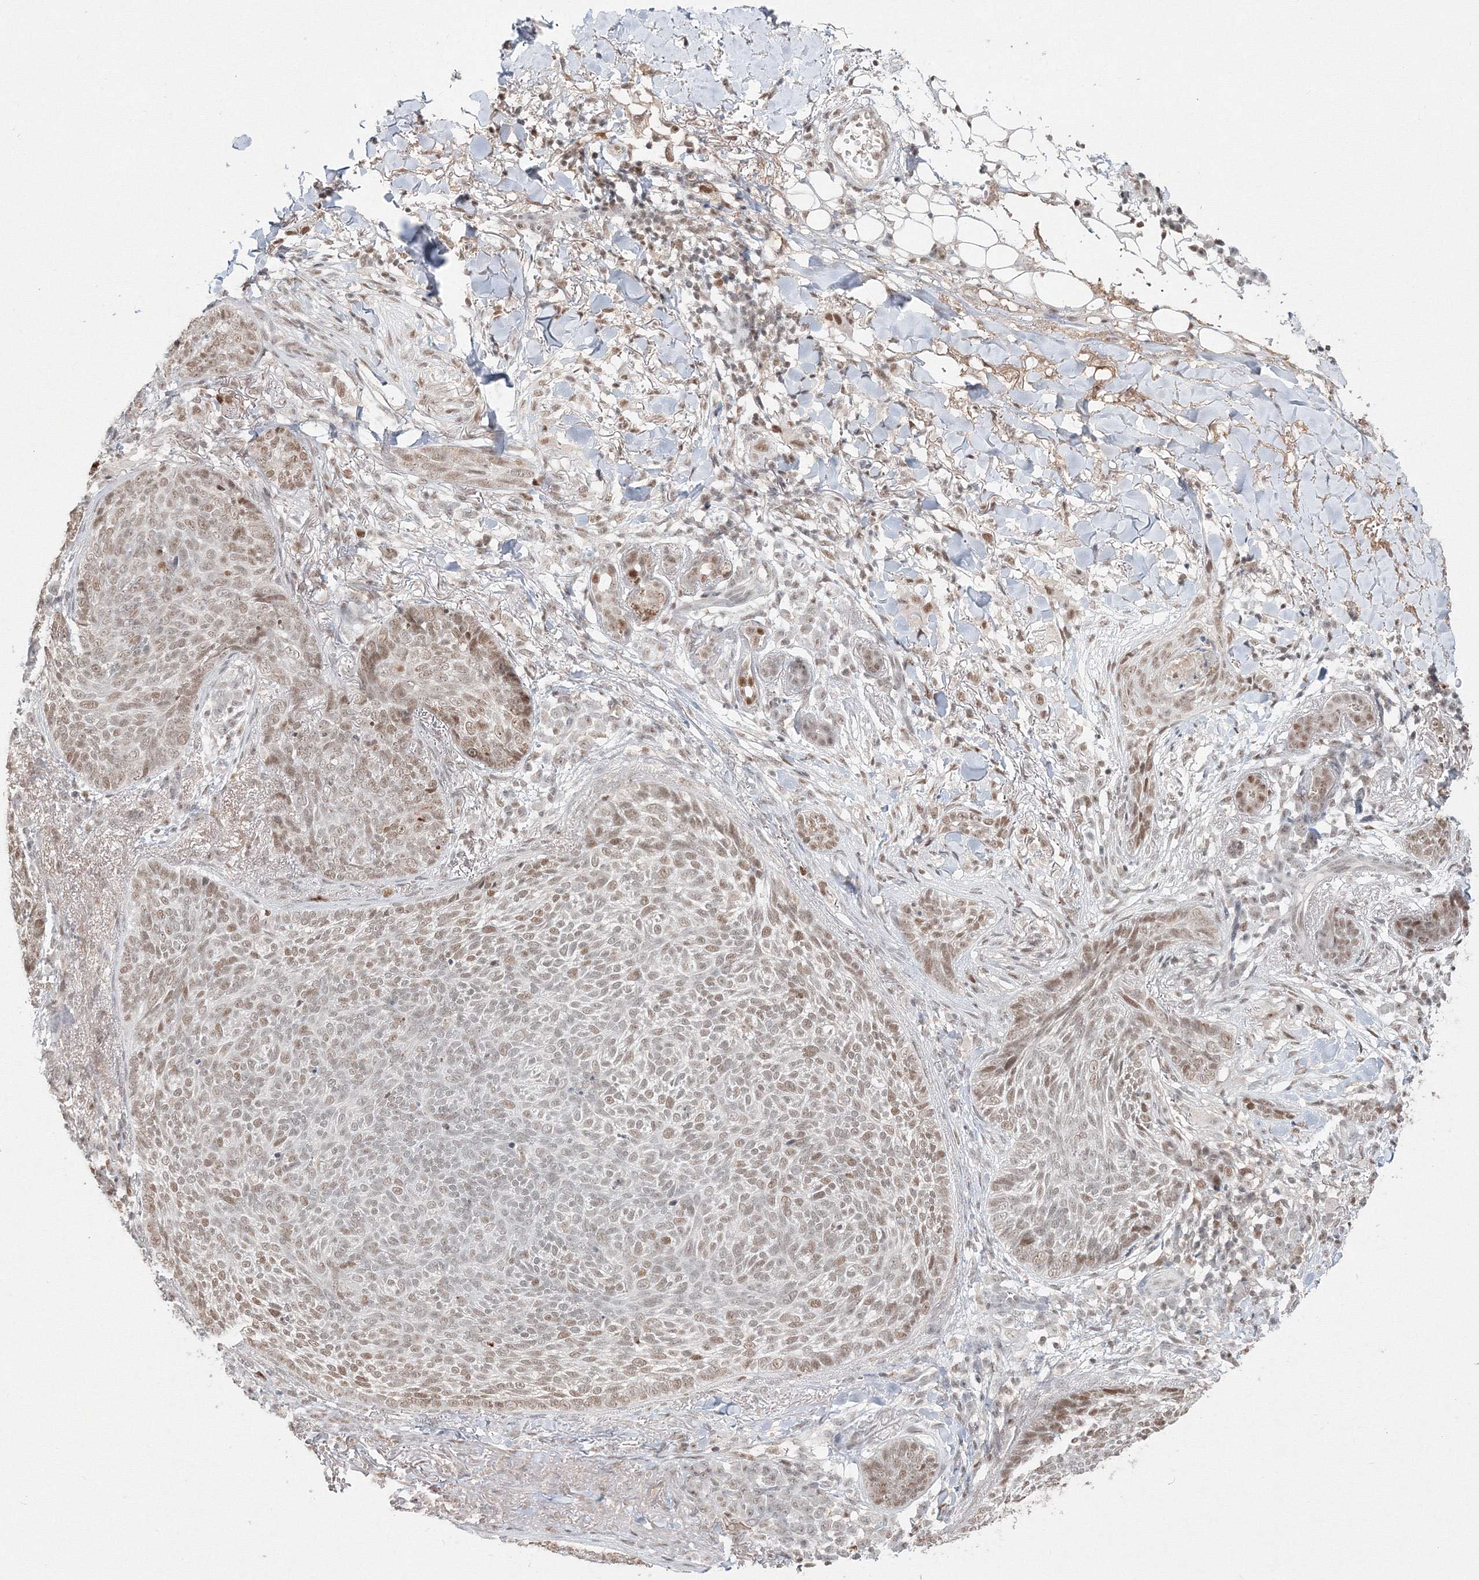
{"staining": {"intensity": "weak", "quantity": "25%-75%", "location": "nuclear"}, "tissue": "skin cancer", "cell_type": "Tumor cells", "image_type": "cancer", "snomed": [{"axis": "morphology", "description": "Basal cell carcinoma"}, {"axis": "topography", "description": "Skin"}], "caption": "Skin basal cell carcinoma was stained to show a protein in brown. There is low levels of weak nuclear staining in approximately 25%-75% of tumor cells.", "gene": "IWS1", "patient": {"sex": "male", "age": 85}}